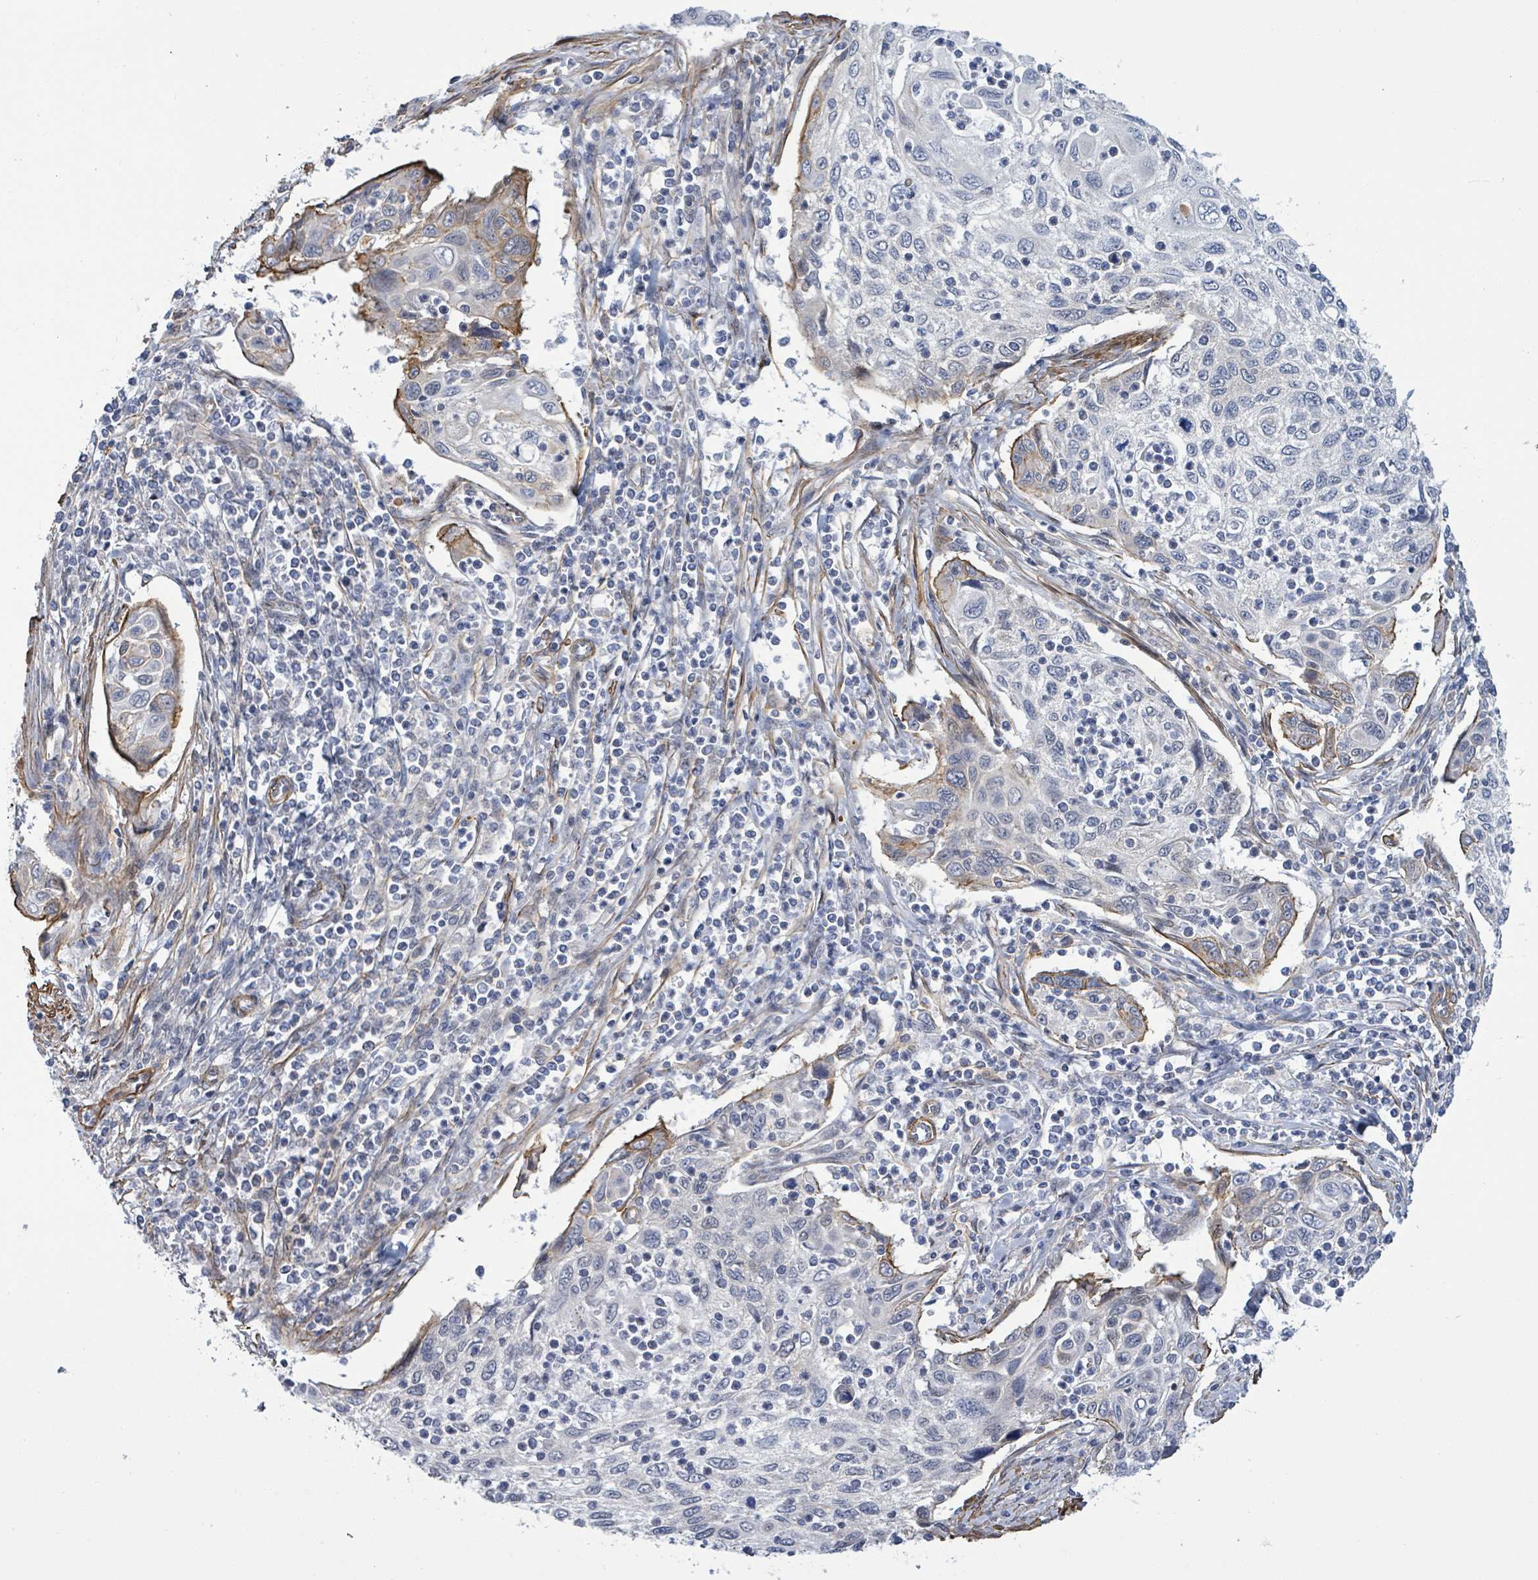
{"staining": {"intensity": "negative", "quantity": "none", "location": "none"}, "tissue": "cervical cancer", "cell_type": "Tumor cells", "image_type": "cancer", "snomed": [{"axis": "morphology", "description": "Squamous cell carcinoma, NOS"}, {"axis": "topography", "description": "Cervix"}], "caption": "An immunohistochemistry (IHC) photomicrograph of squamous cell carcinoma (cervical) is shown. There is no staining in tumor cells of squamous cell carcinoma (cervical). (Brightfield microscopy of DAB (3,3'-diaminobenzidine) immunohistochemistry at high magnification).", "gene": "DMRTC1B", "patient": {"sex": "female", "age": 70}}